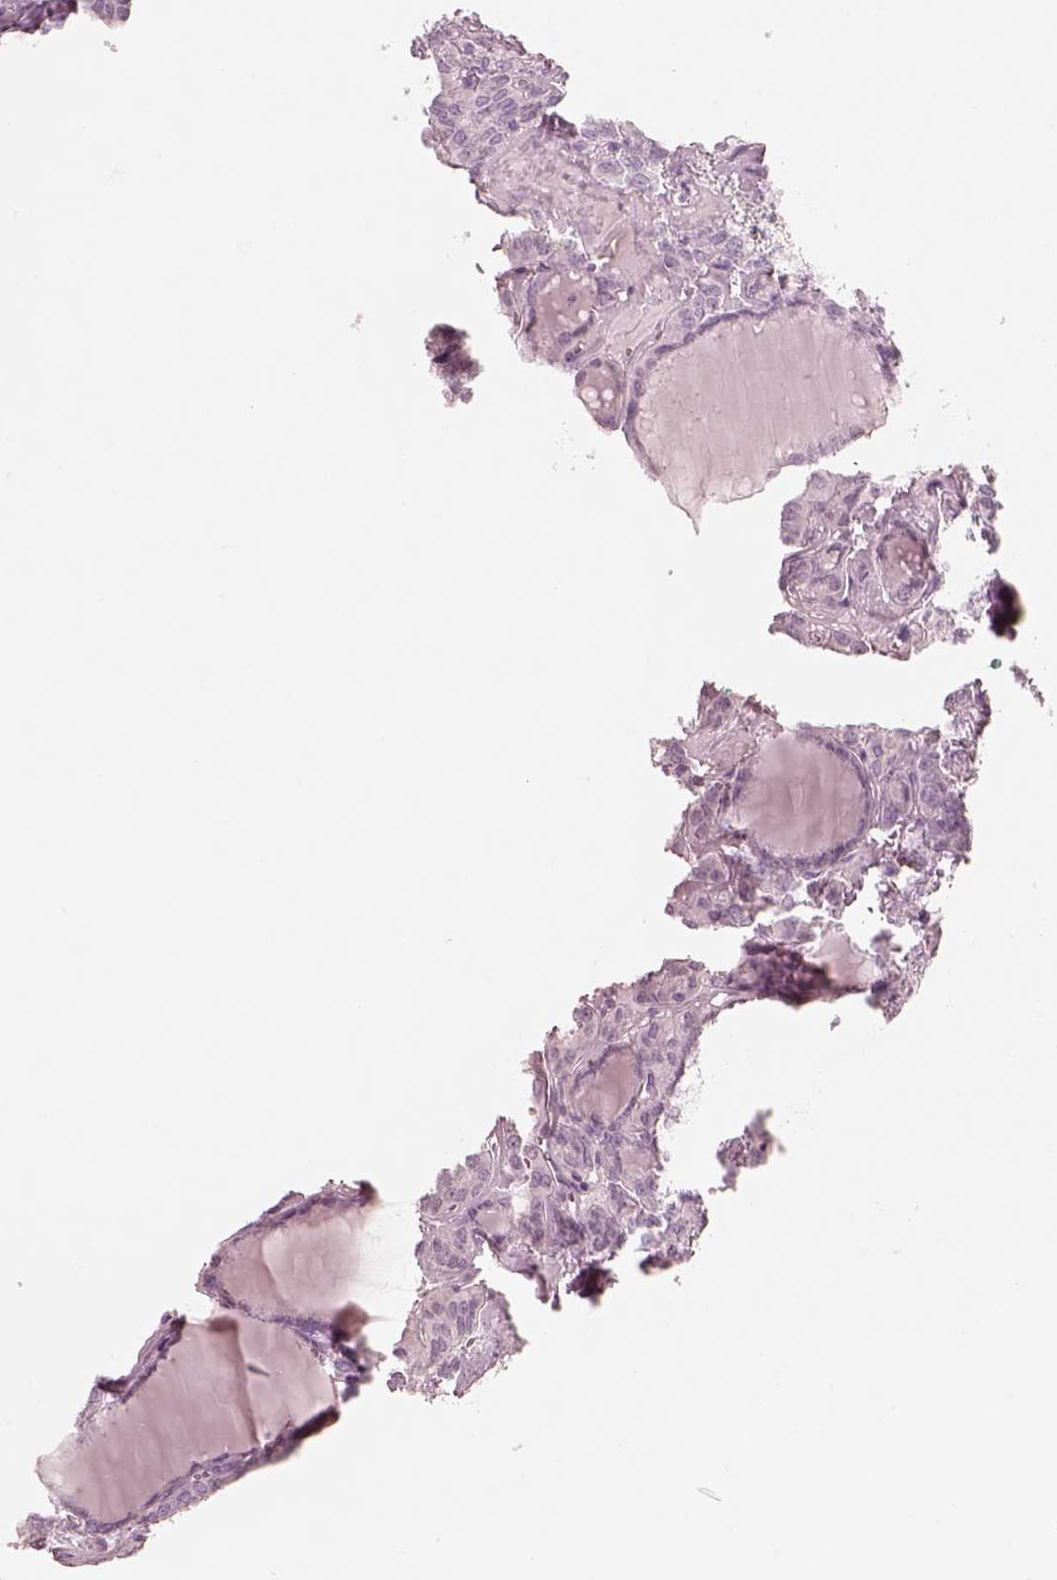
{"staining": {"intensity": "negative", "quantity": "none", "location": "none"}, "tissue": "thyroid cancer", "cell_type": "Tumor cells", "image_type": "cancer", "snomed": [{"axis": "morphology", "description": "Papillary adenocarcinoma, NOS"}, {"axis": "topography", "description": "Thyroid gland"}], "caption": "There is no significant positivity in tumor cells of thyroid cancer (papillary adenocarcinoma).", "gene": "PON3", "patient": {"sex": "female", "age": 41}}